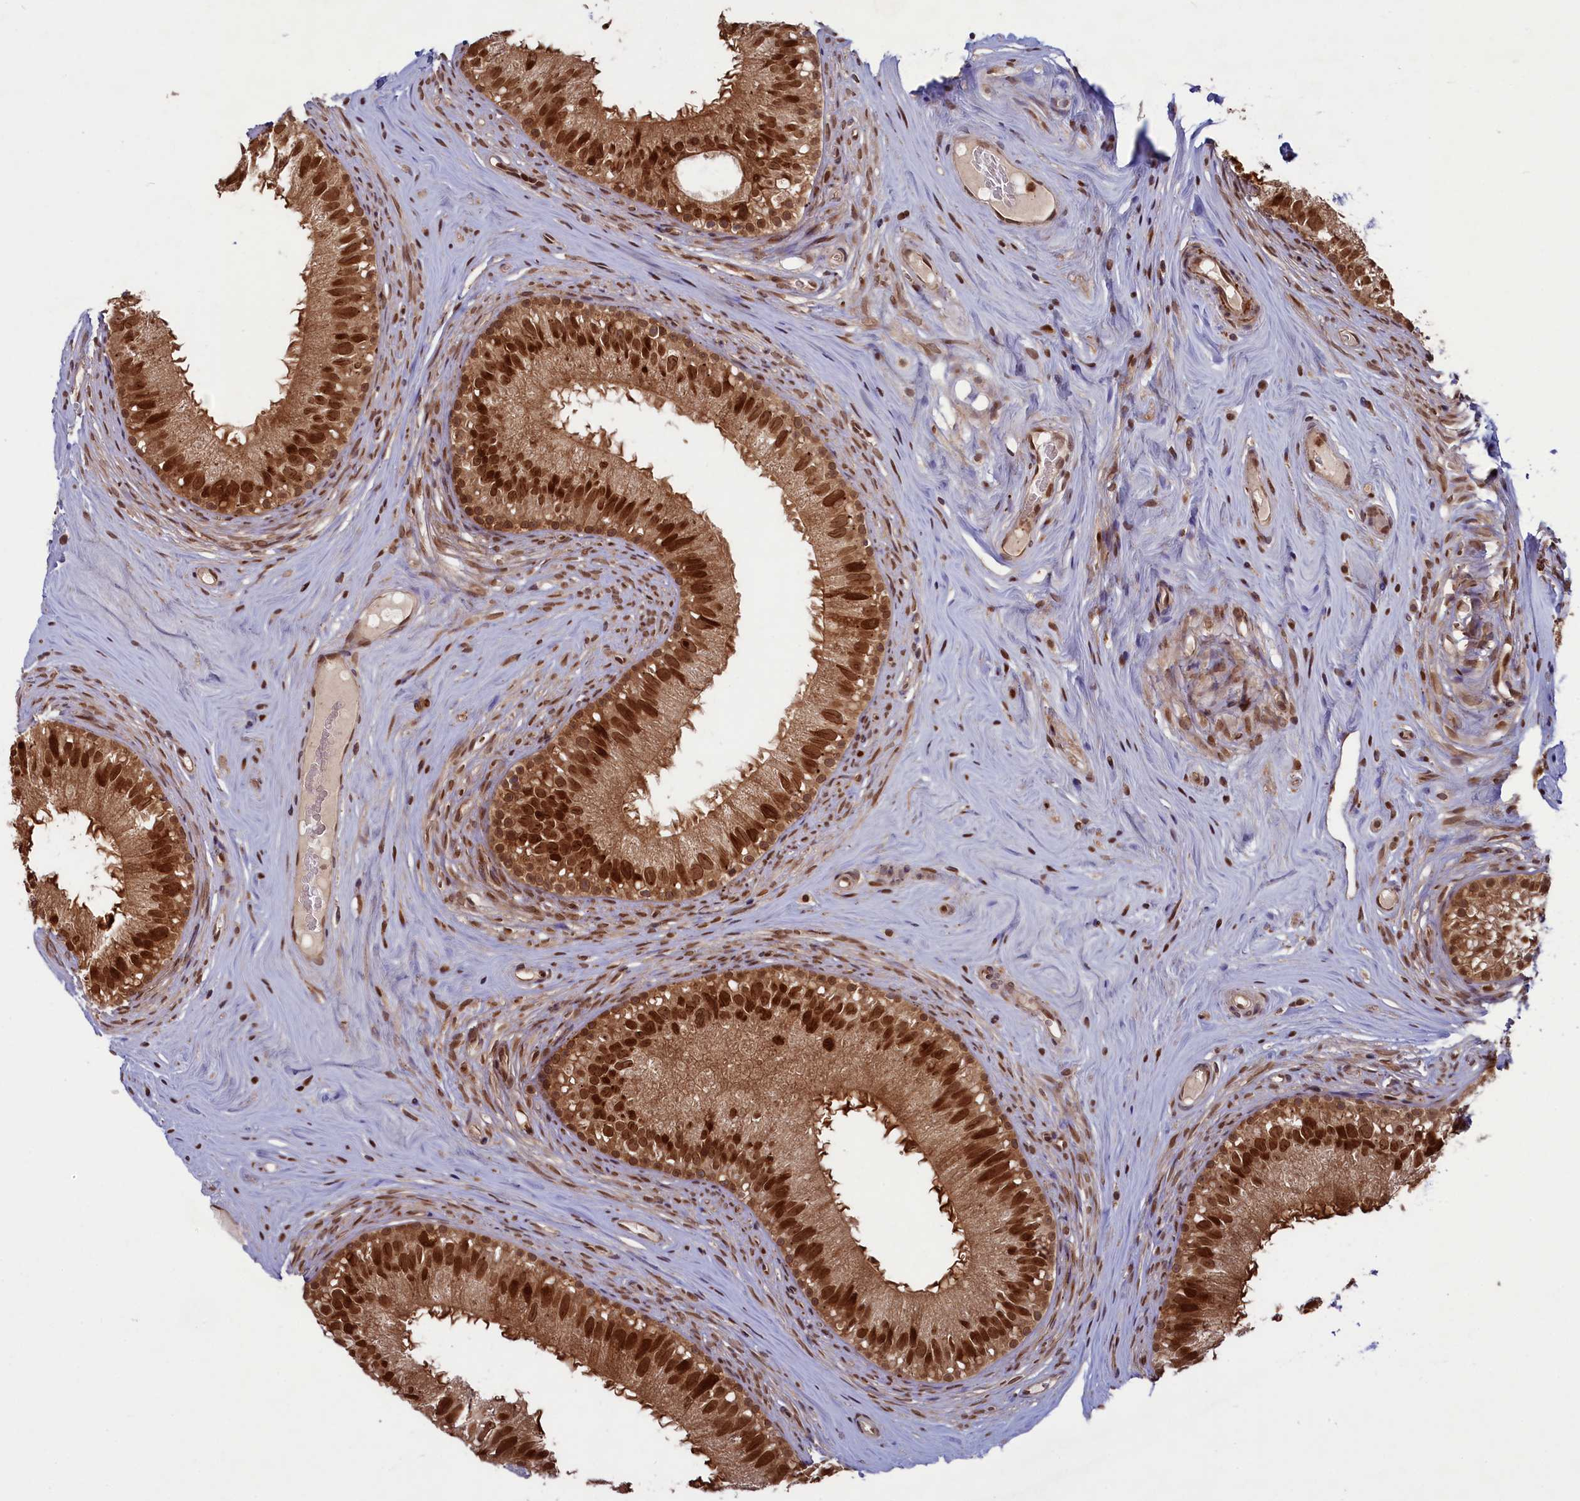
{"staining": {"intensity": "strong", "quantity": ">75%", "location": "nuclear"}, "tissue": "epididymis", "cell_type": "Glandular cells", "image_type": "normal", "snomed": [{"axis": "morphology", "description": "Normal tissue, NOS"}, {"axis": "topography", "description": "Epididymis"}], "caption": "Immunohistochemical staining of normal epididymis displays high levels of strong nuclear staining in about >75% of glandular cells. (DAB IHC with brightfield microscopy, high magnification).", "gene": "NAE1", "patient": {"sex": "male", "age": 45}}